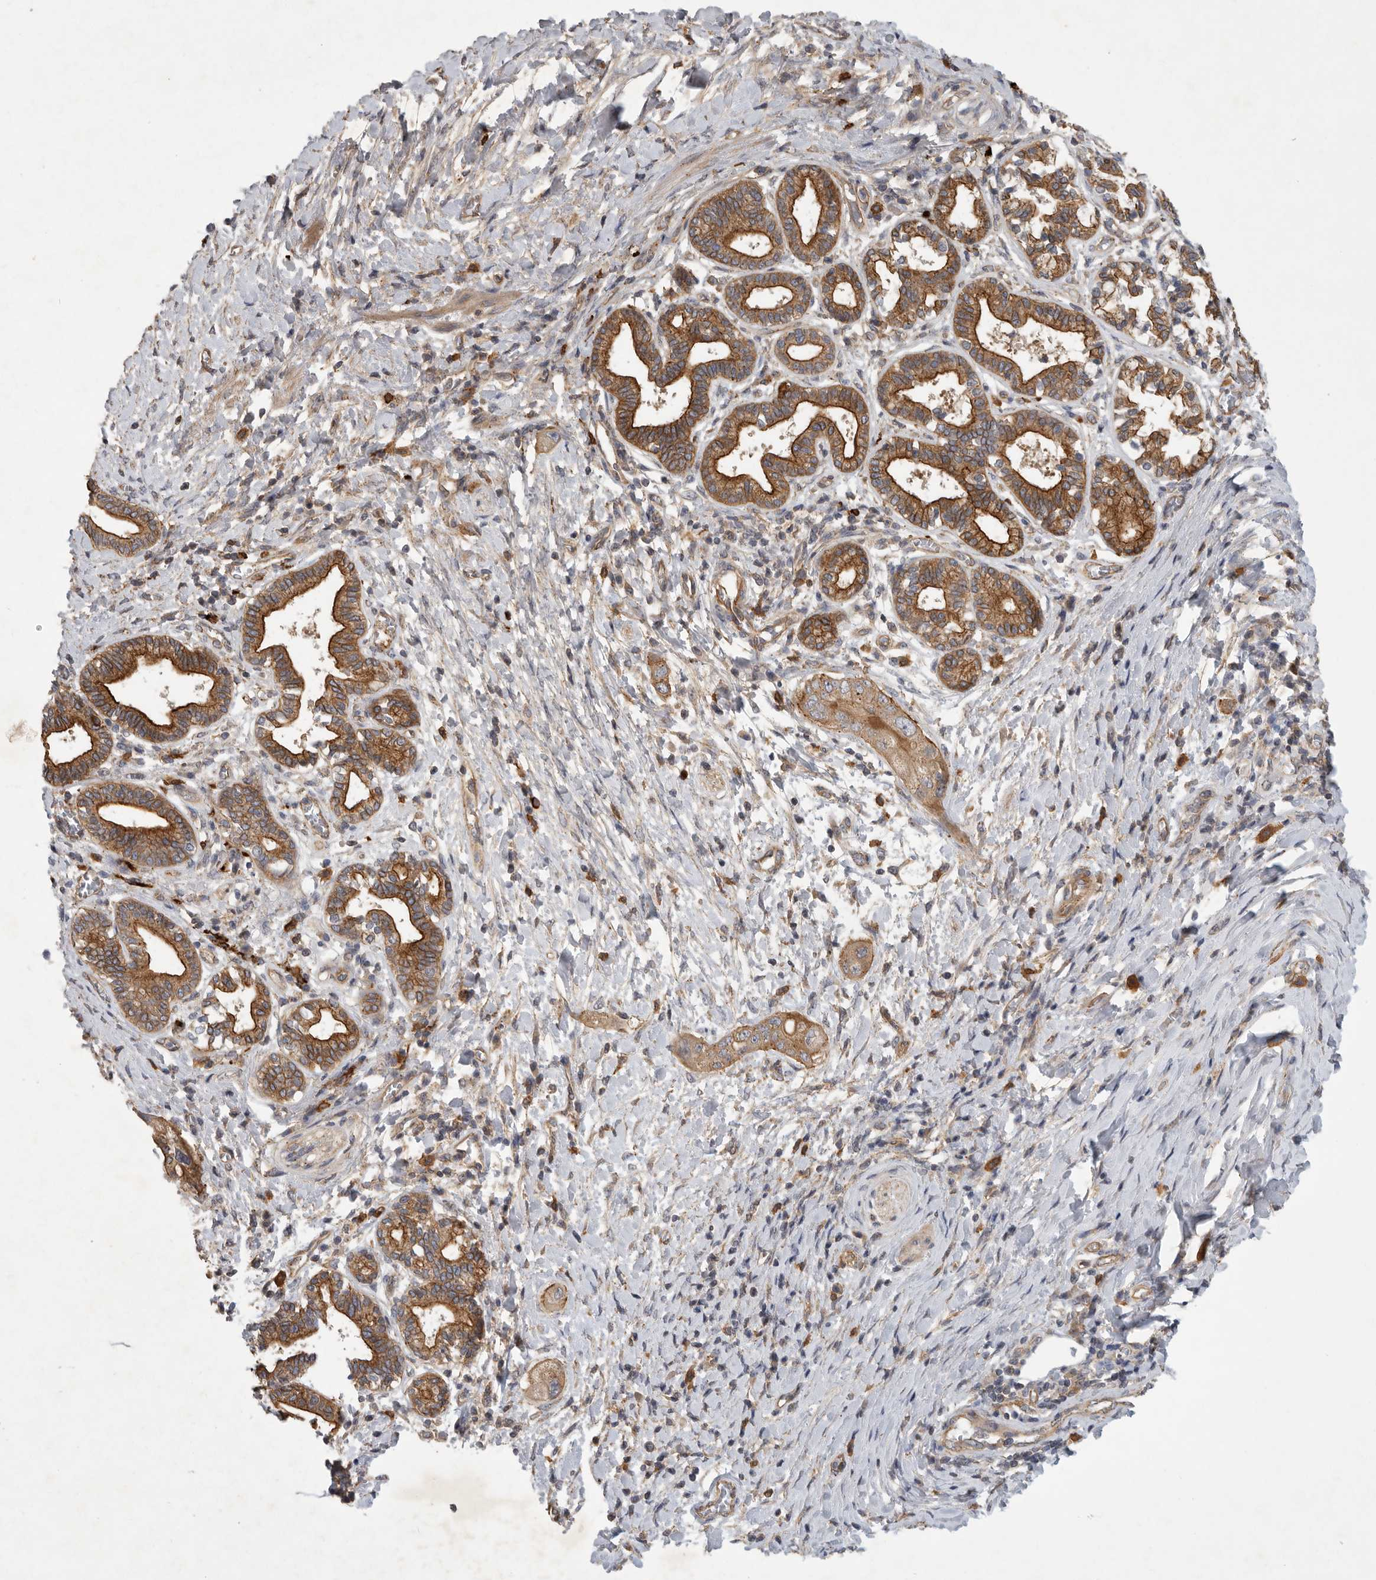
{"staining": {"intensity": "moderate", "quantity": ">75%", "location": "cytoplasmic/membranous"}, "tissue": "pancreatic cancer", "cell_type": "Tumor cells", "image_type": "cancer", "snomed": [{"axis": "morphology", "description": "Adenocarcinoma, NOS"}, {"axis": "topography", "description": "Pancreas"}], "caption": "This histopathology image displays immunohistochemistry (IHC) staining of human adenocarcinoma (pancreatic), with medium moderate cytoplasmic/membranous positivity in approximately >75% of tumor cells.", "gene": "MLPH", "patient": {"sex": "male", "age": 58}}